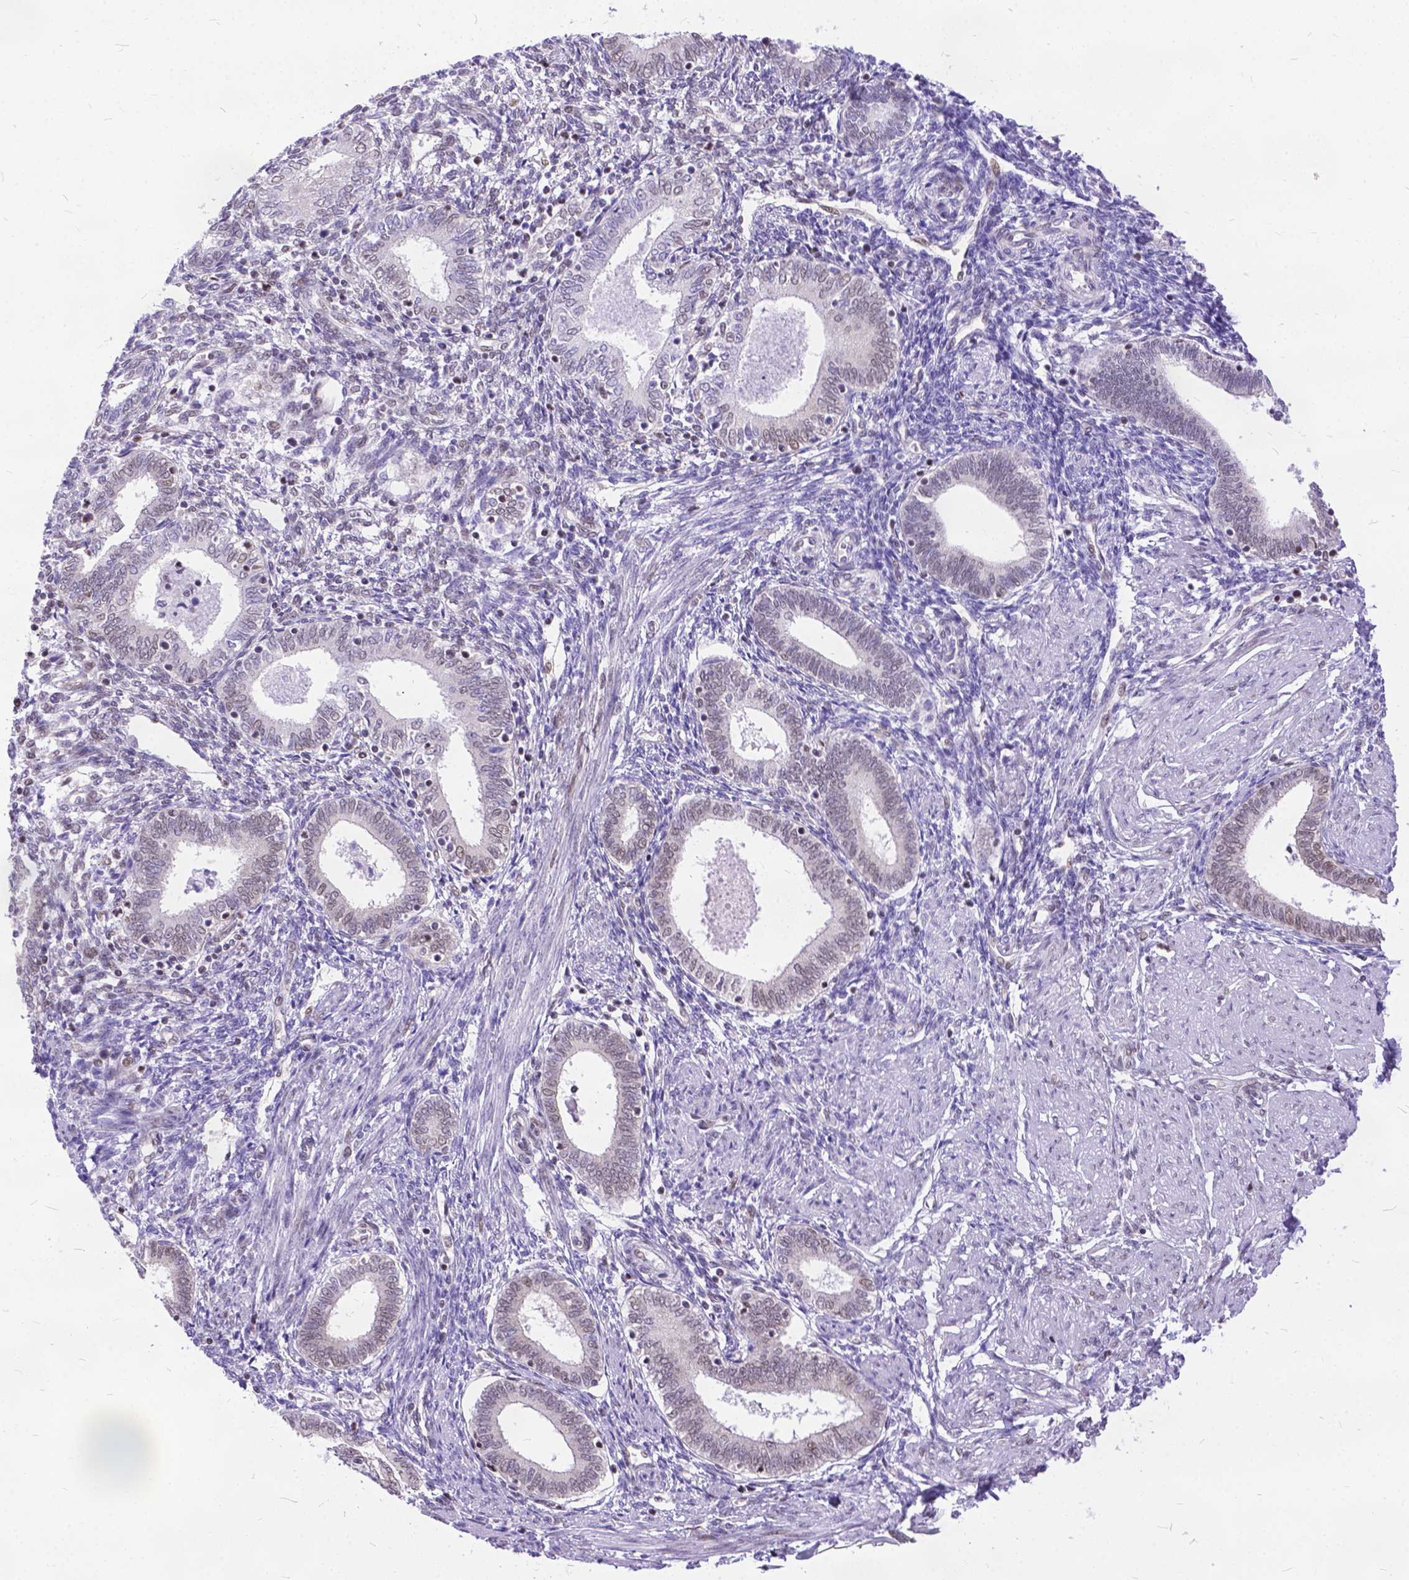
{"staining": {"intensity": "weak", "quantity": "<25%", "location": "nuclear"}, "tissue": "endometrium", "cell_type": "Cells in endometrial stroma", "image_type": "normal", "snomed": [{"axis": "morphology", "description": "Normal tissue, NOS"}, {"axis": "topography", "description": "Endometrium"}], "caption": "This is an immunohistochemistry image of benign endometrium. There is no staining in cells in endometrial stroma.", "gene": "FAM124B", "patient": {"sex": "female", "age": 42}}